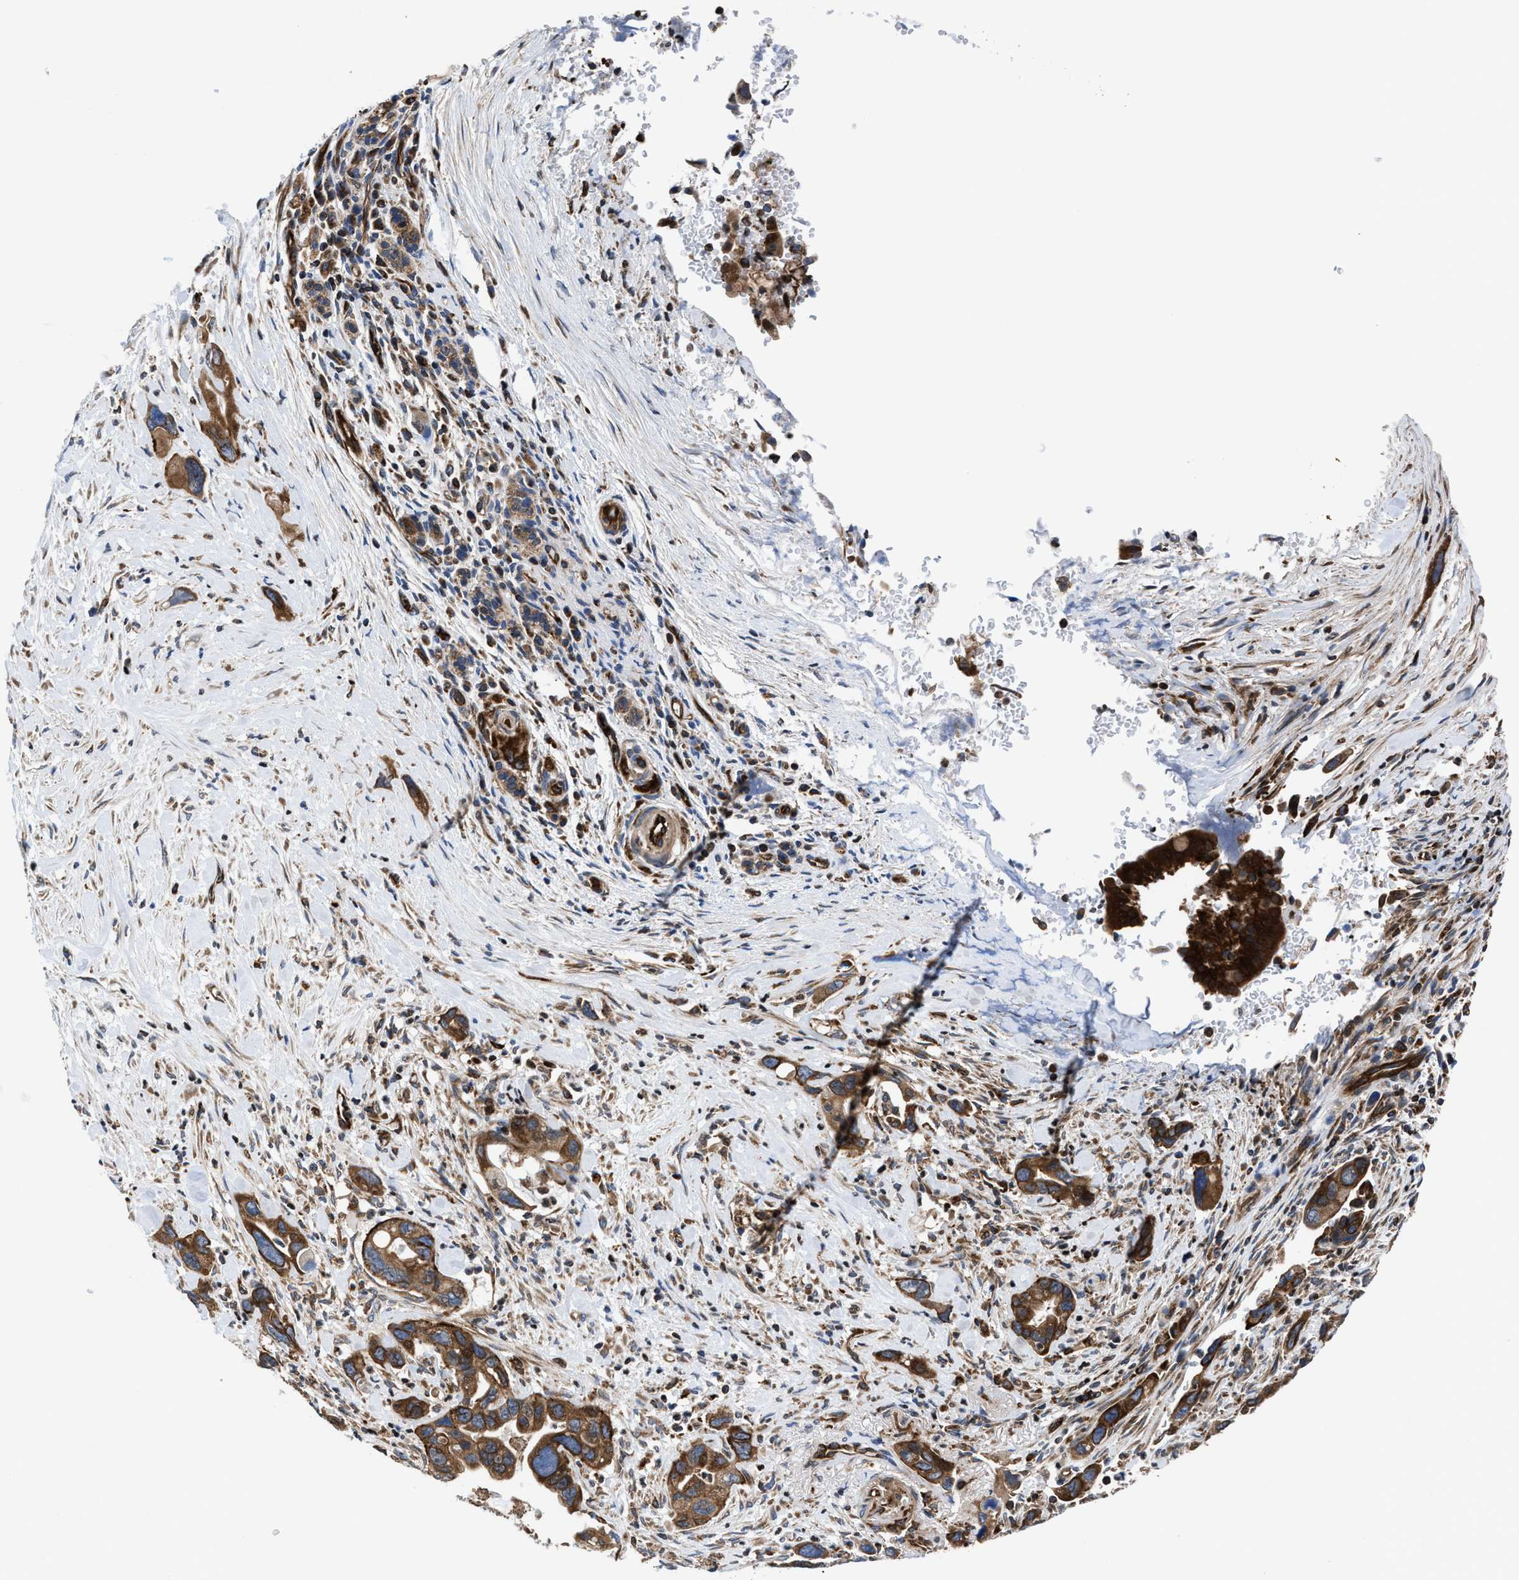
{"staining": {"intensity": "strong", "quantity": ">75%", "location": "cytoplasmic/membranous"}, "tissue": "pancreatic cancer", "cell_type": "Tumor cells", "image_type": "cancer", "snomed": [{"axis": "morphology", "description": "Adenocarcinoma, NOS"}, {"axis": "topography", "description": "Pancreas"}], "caption": "Adenocarcinoma (pancreatic) stained for a protein (brown) displays strong cytoplasmic/membranous positive staining in approximately >75% of tumor cells.", "gene": "PRR15L", "patient": {"sex": "female", "age": 70}}